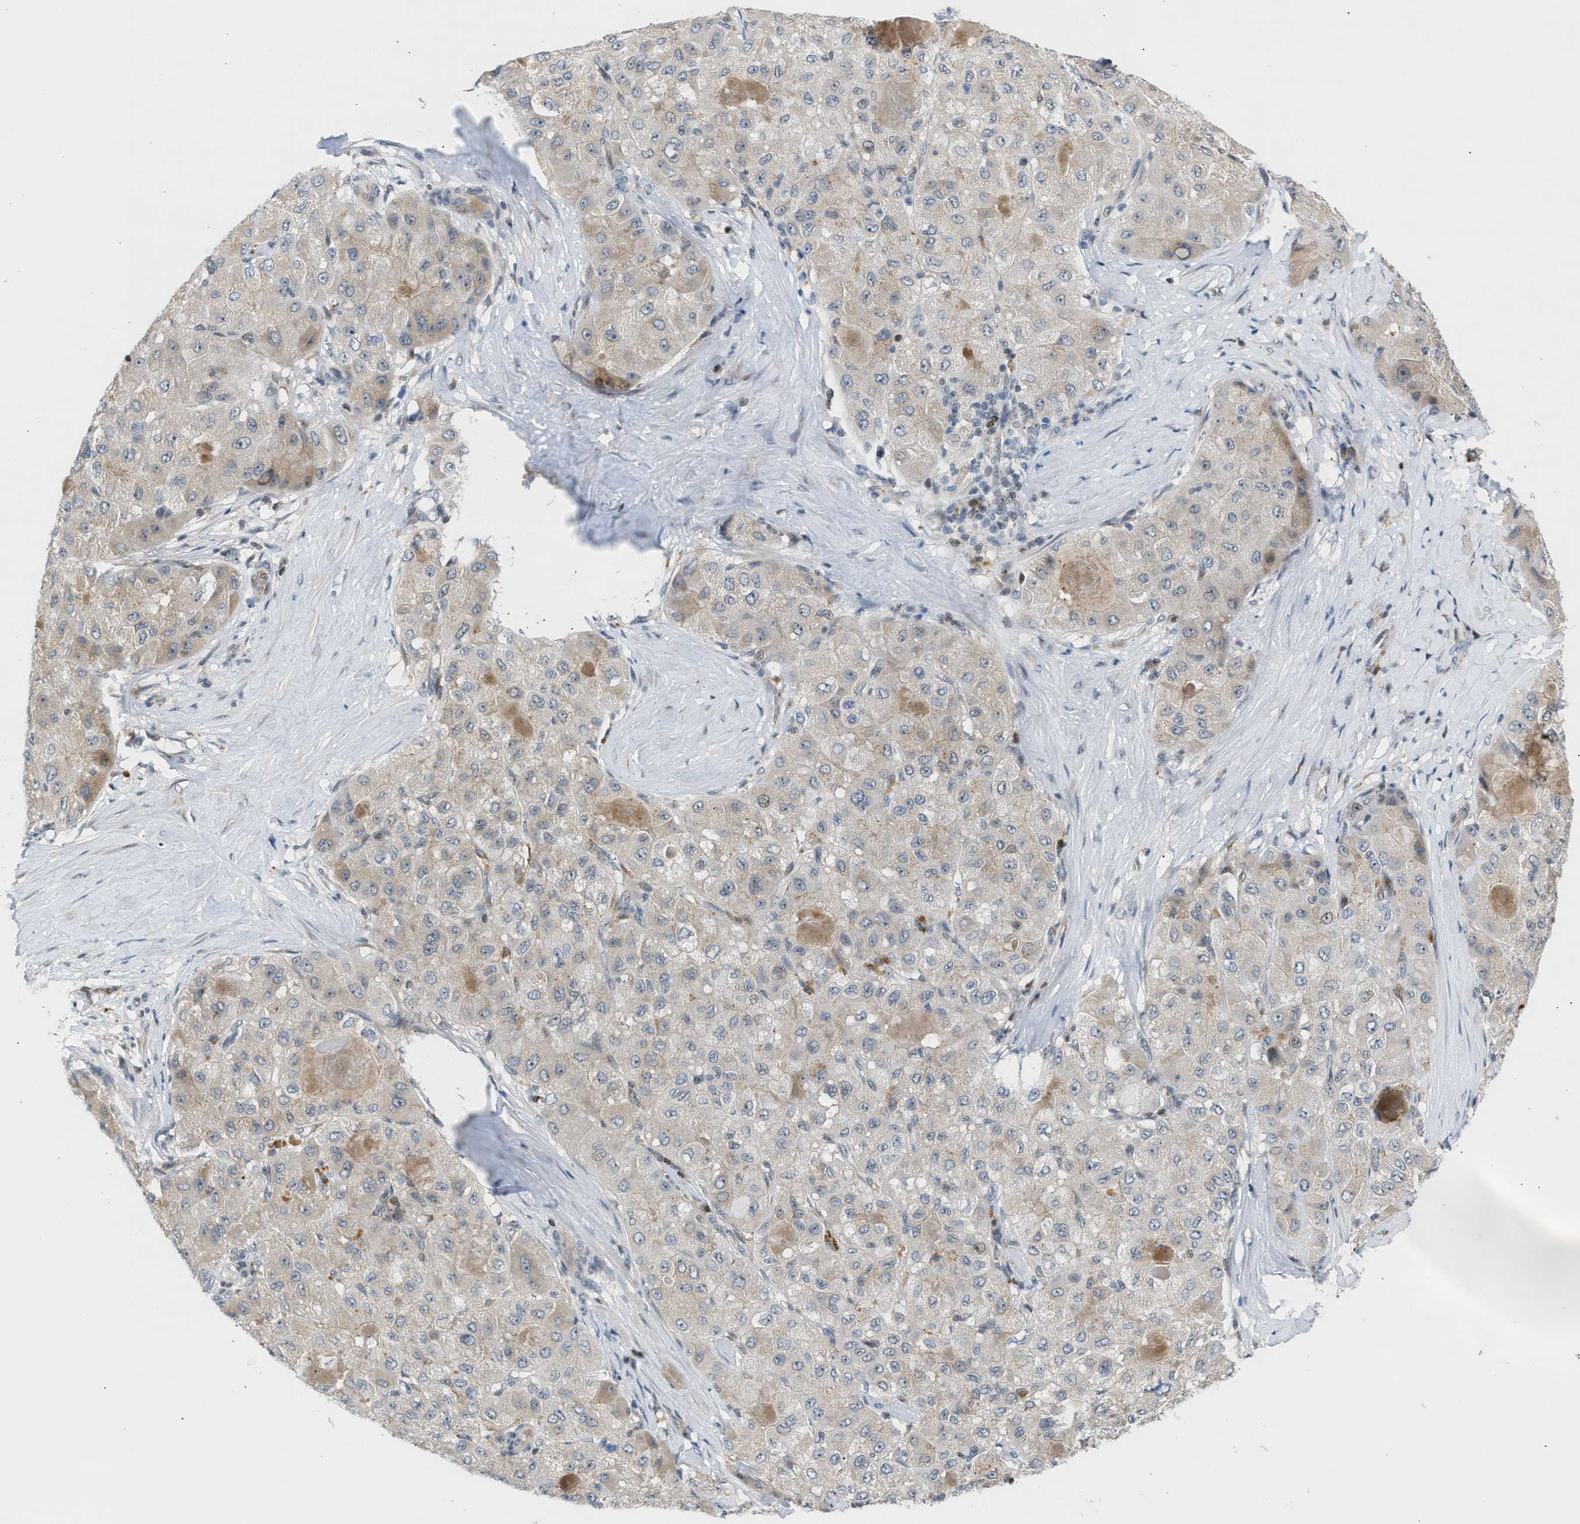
{"staining": {"intensity": "weak", "quantity": "25%-75%", "location": "cytoplasmic/membranous"}, "tissue": "liver cancer", "cell_type": "Tumor cells", "image_type": "cancer", "snomed": [{"axis": "morphology", "description": "Carcinoma, Hepatocellular, NOS"}, {"axis": "topography", "description": "Liver"}], "caption": "The photomicrograph reveals immunohistochemical staining of liver cancer (hepatocellular carcinoma). There is weak cytoplasmic/membranous staining is seen in approximately 25%-75% of tumor cells.", "gene": "NPS", "patient": {"sex": "male", "age": 80}}